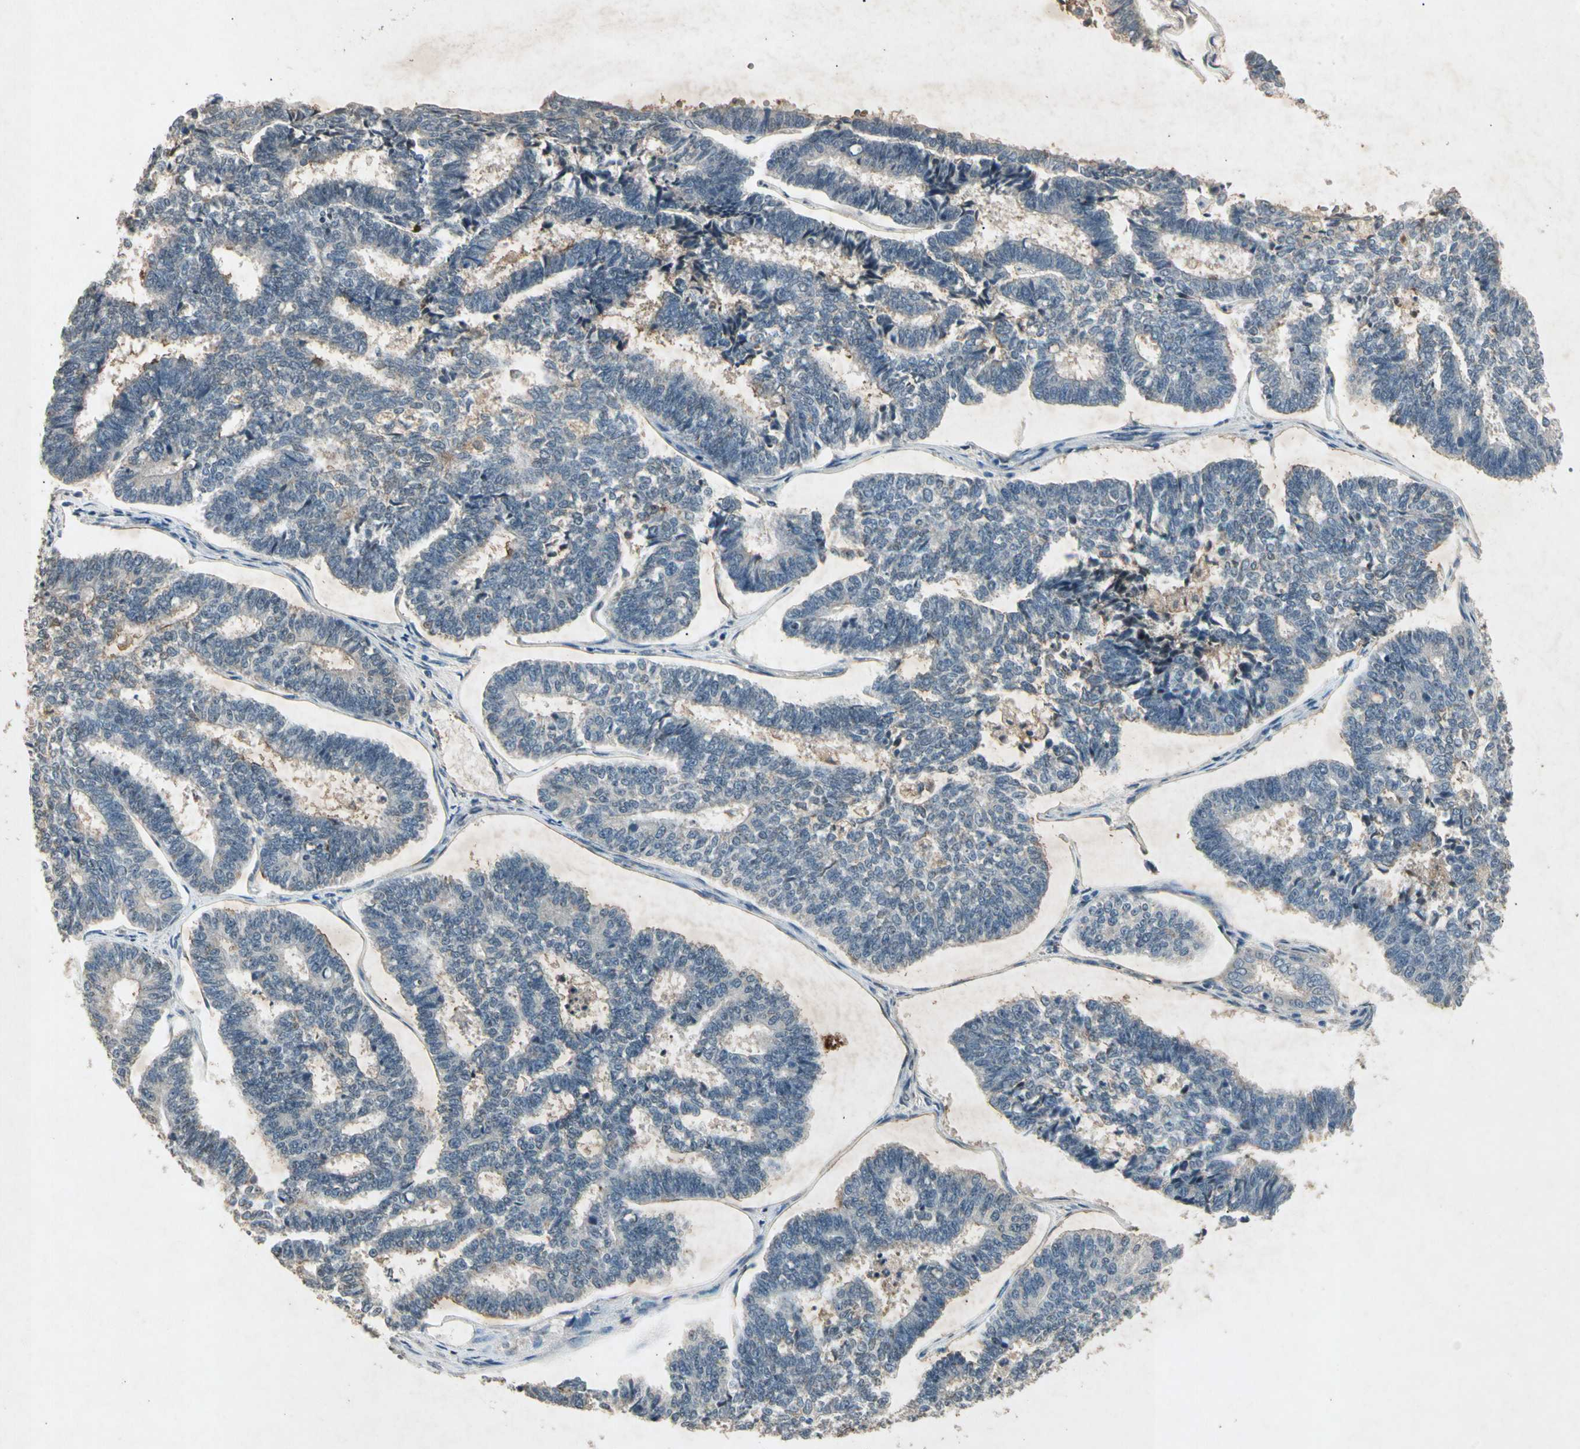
{"staining": {"intensity": "negative", "quantity": "none", "location": "none"}, "tissue": "endometrial cancer", "cell_type": "Tumor cells", "image_type": "cancer", "snomed": [{"axis": "morphology", "description": "Adenocarcinoma, NOS"}, {"axis": "topography", "description": "Endometrium"}], "caption": "The IHC histopathology image has no significant positivity in tumor cells of endometrial adenocarcinoma tissue.", "gene": "CP", "patient": {"sex": "female", "age": 70}}